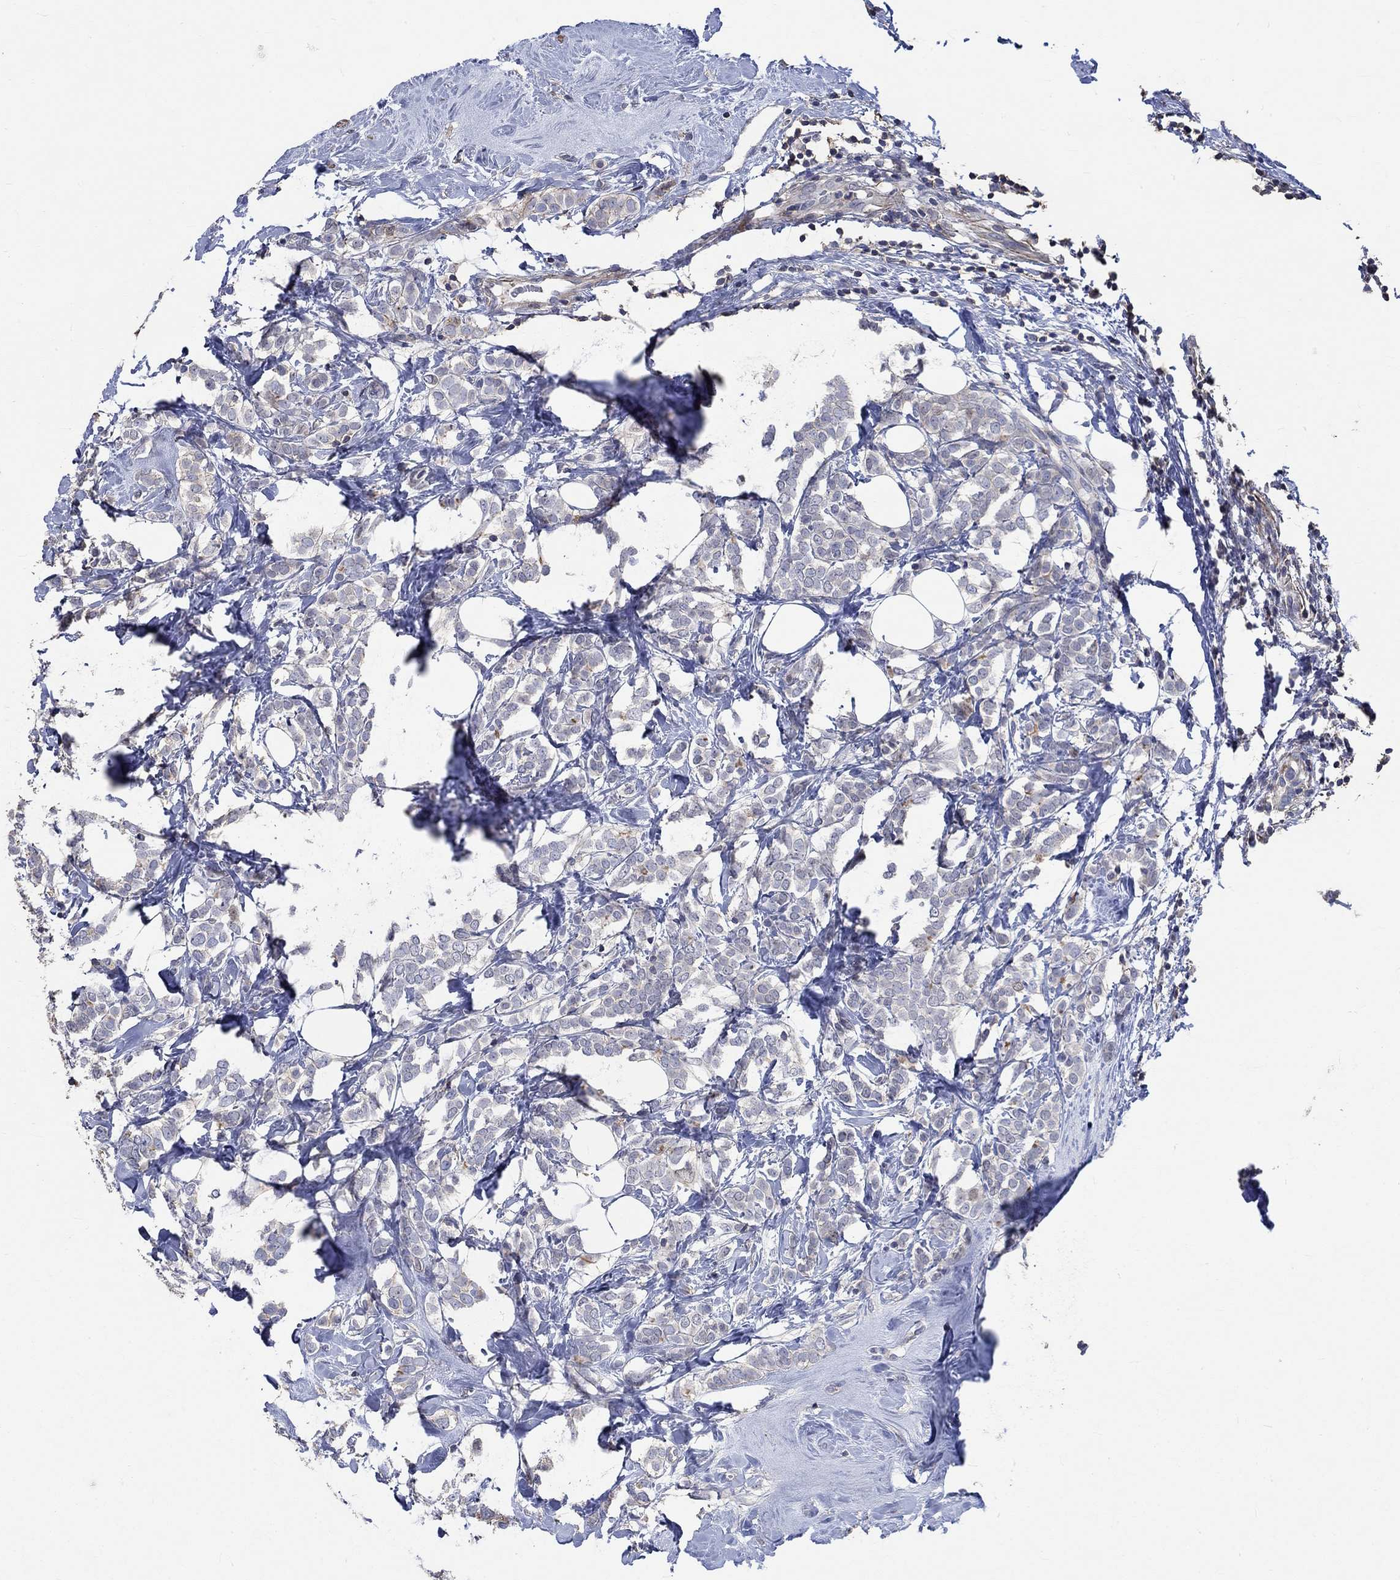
{"staining": {"intensity": "negative", "quantity": "none", "location": "none"}, "tissue": "breast cancer", "cell_type": "Tumor cells", "image_type": "cancer", "snomed": [{"axis": "morphology", "description": "Lobular carcinoma"}, {"axis": "topography", "description": "Breast"}], "caption": "DAB (3,3'-diaminobenzidine) immunohistochemical staining of human breast cancer exhibits no significant staining in tumor cells.", "gene": "TNFAIP8L3", "patient": {"sex": "female", "age": 49}}